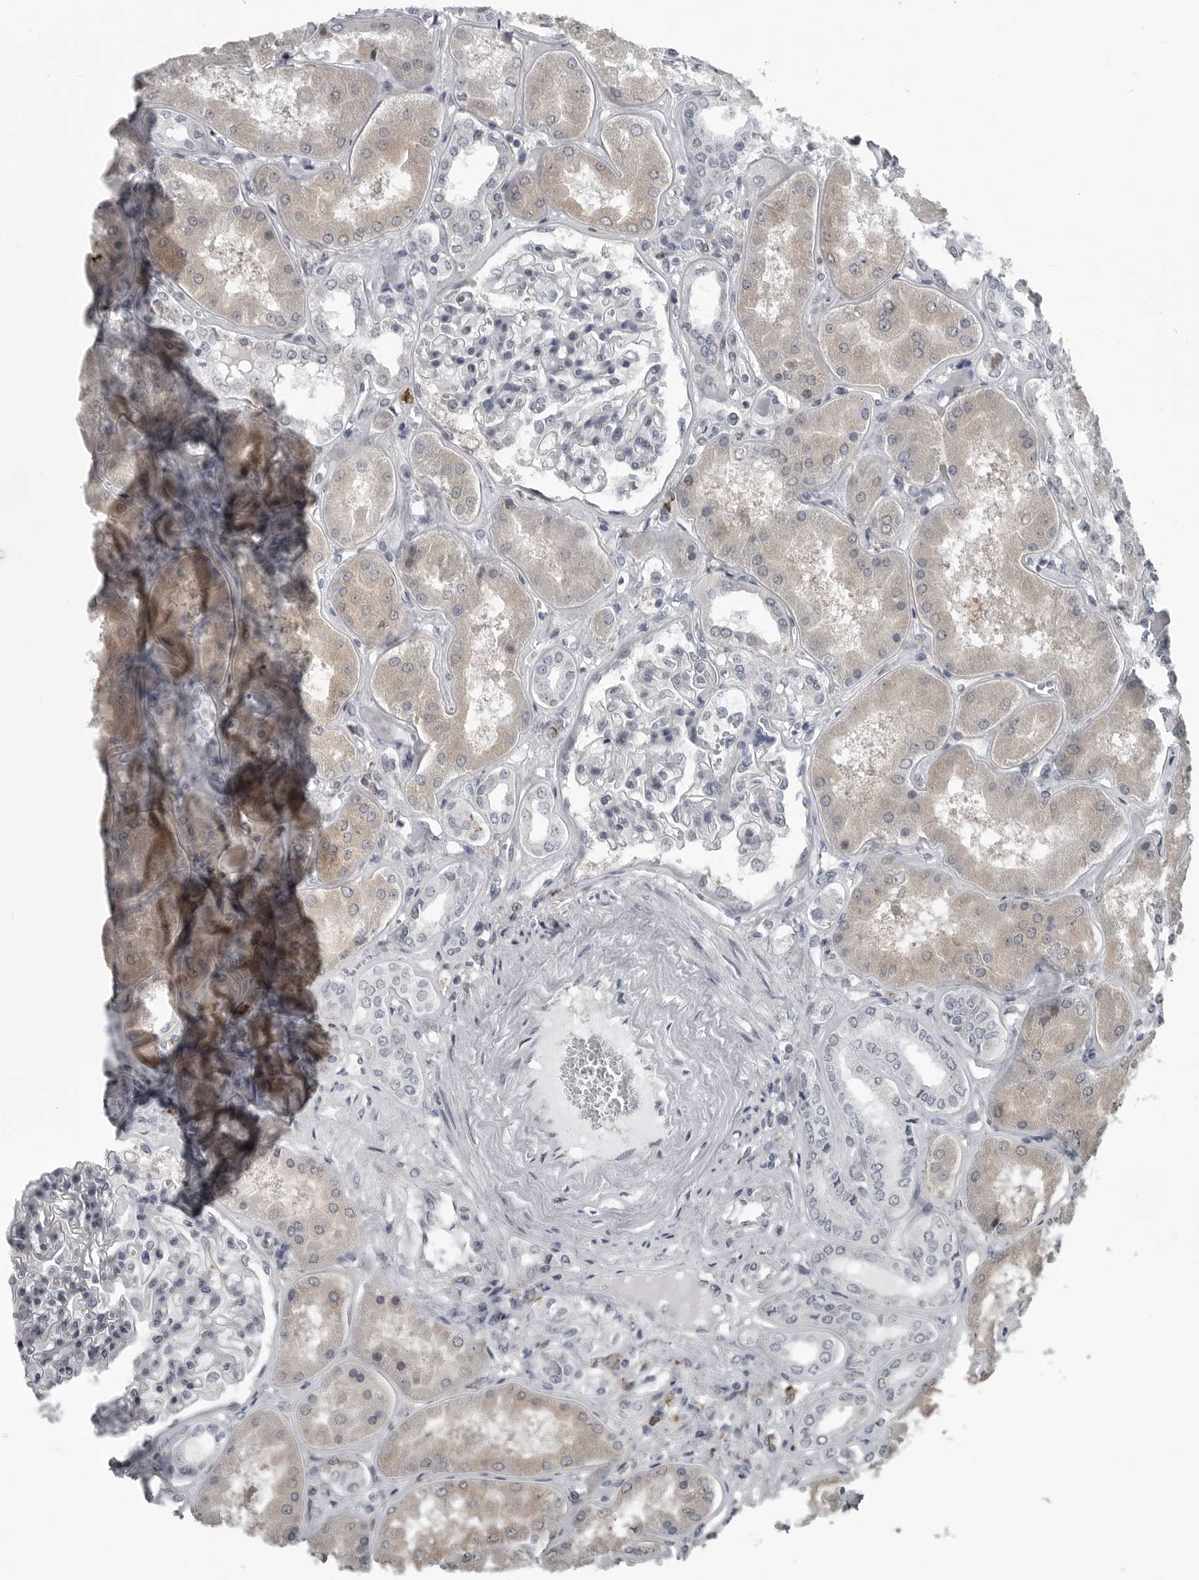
{"staining": {"intensity": "negative", "quantity": "none", "location": "none"}, "tissue": "kidney", "cell_type": "Cells in glomeruli", "image_type": "normal", "snomed": [{"axis": "morphology", "description": "Normal tissue, NOS"}, {"axis": "topography", "description": "Kidney"}], "caption": "This is an IHC photomicrograph of normal kidney. There is no expression in cells in glomeruli.", "gene": "LYSMD1", "patient": {"sex": "female", "age": 56}}